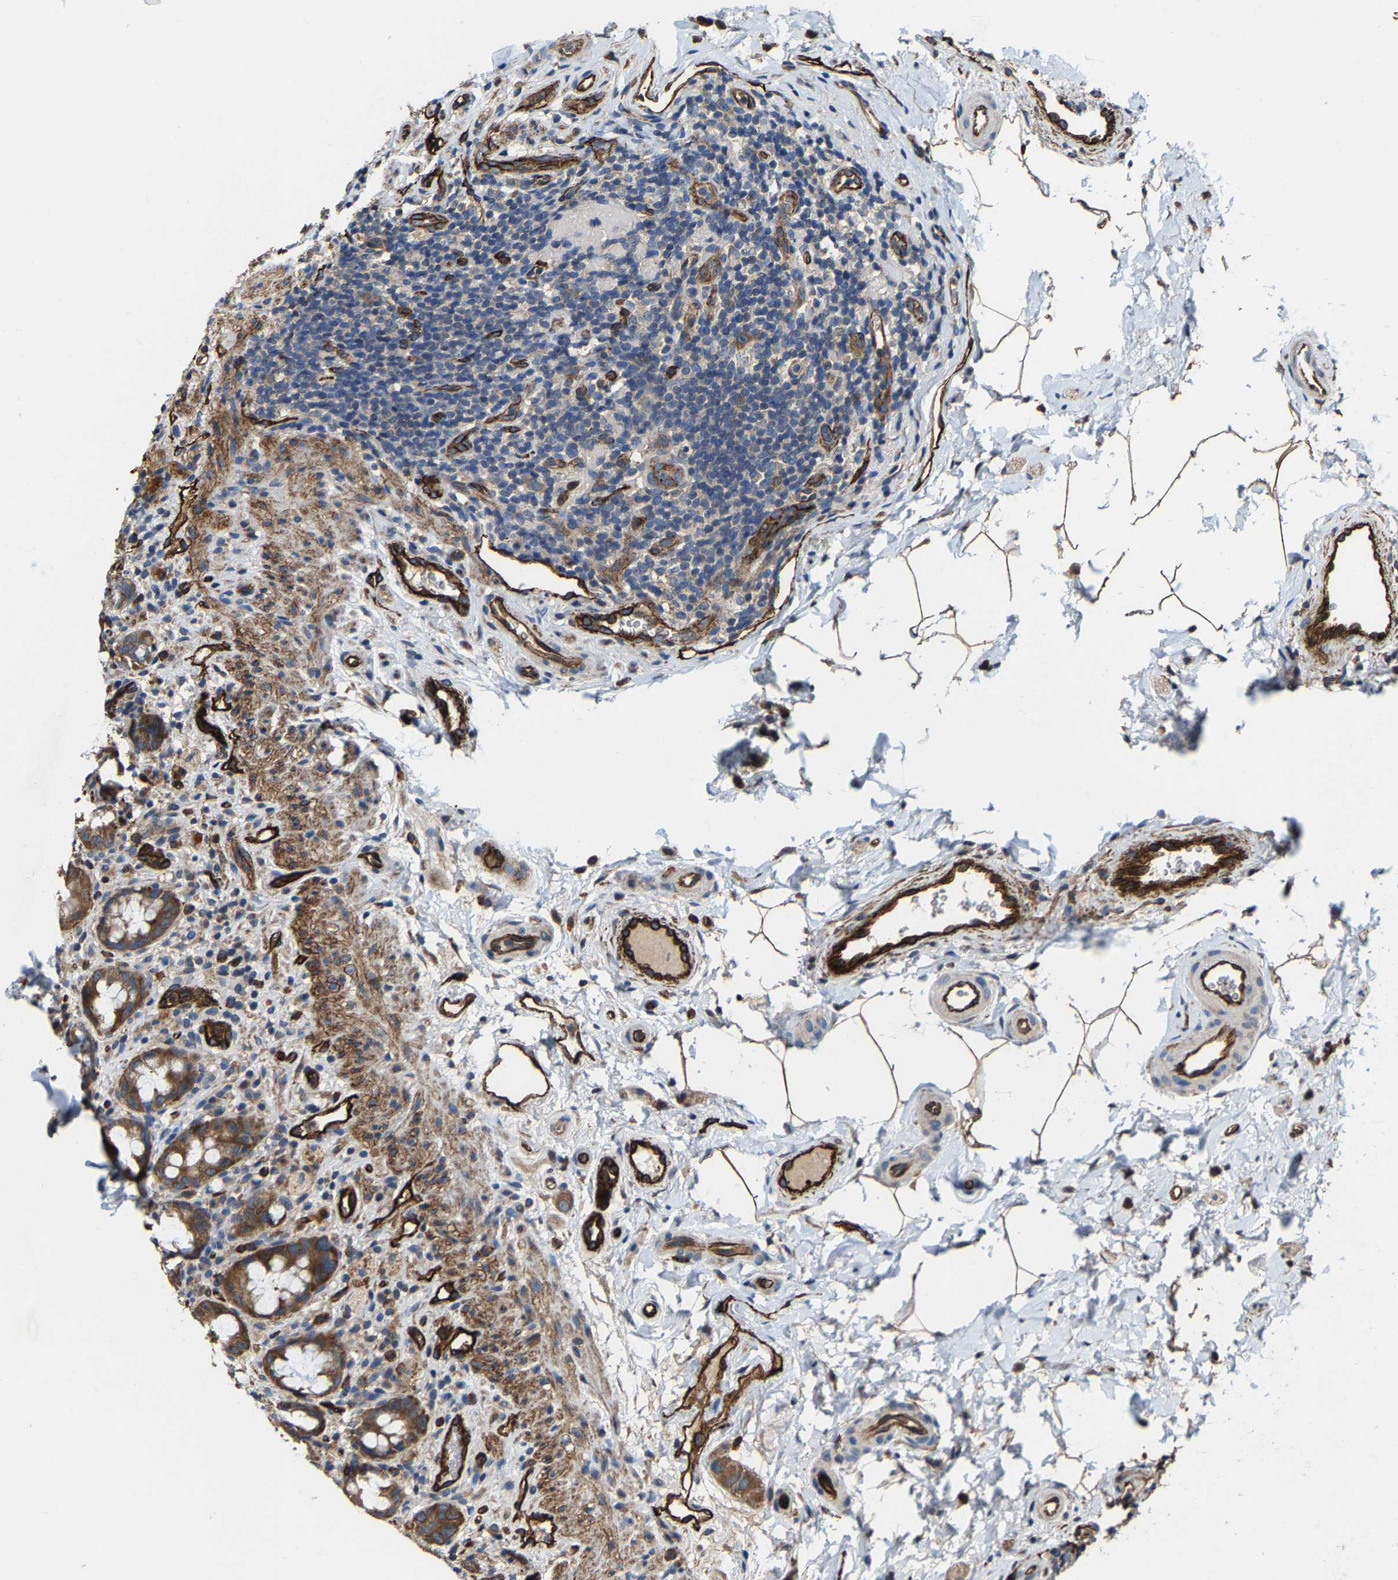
{"staining": {"intensity": "moderate", "quantity": ">75%", "location": "cytoplasmic/membranous"}, "tissue": "rectum", "cell_type": "Glandular cells", "image_type": "normal", "snomed": [{"axis": "morphology", "description": "Normal tissue, NOS"}, {"axis": "topography", "description": "Rectum"}], "caption": "Immunohistochemistry (IHC) (DAB (3,3'-diaminobenzidine)) staining of unremarkable human rectum demonstrates moderate cytoplasmic/membranous protein expression in about >75% of glandular cells. Nuclei are stained in blue.", "gene": "GFRA3", "patient": {"sex": "male", "age": 44}}